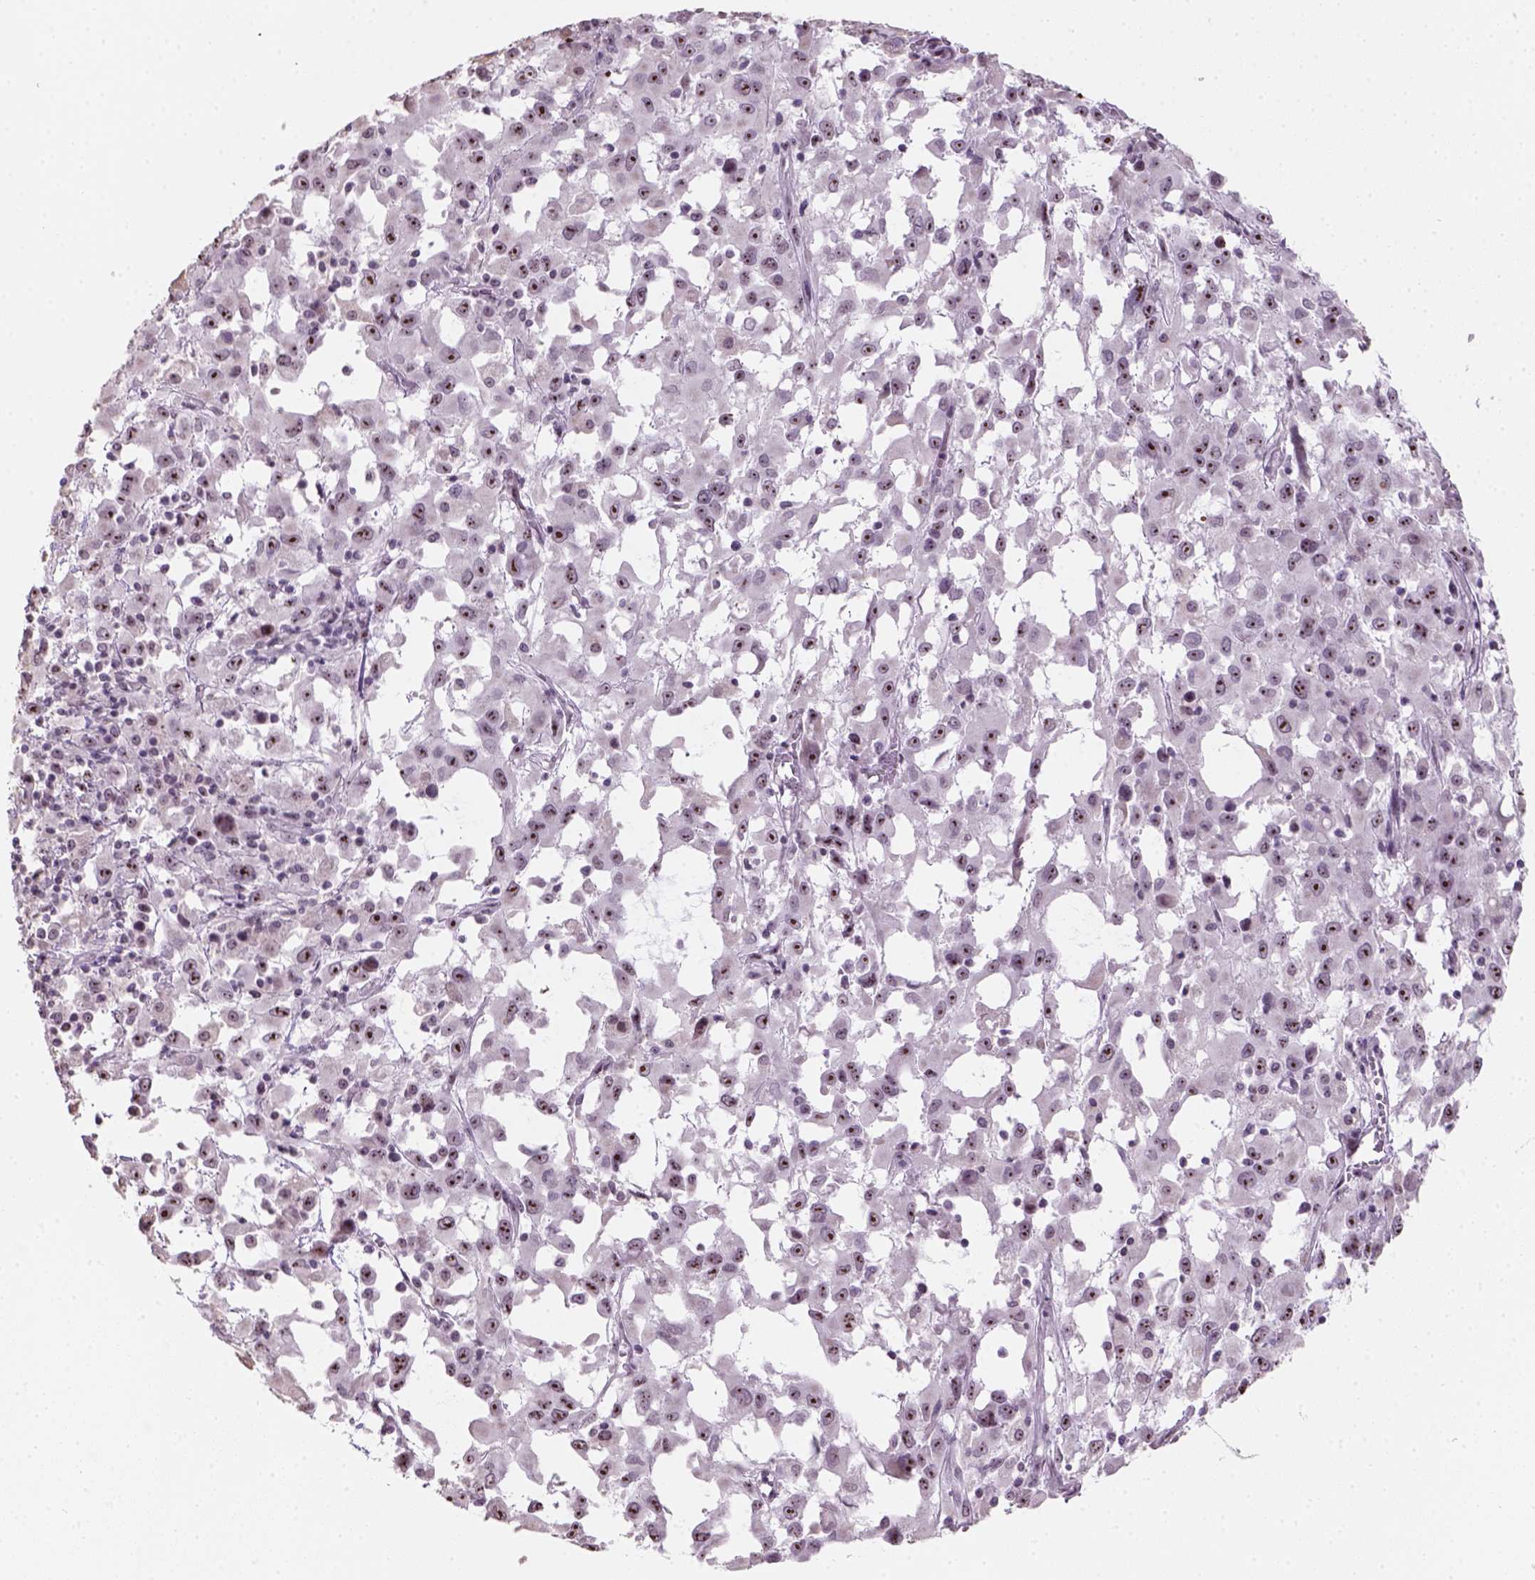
{"staining": {"intensity": "strong", "quantity": ">75%", "location": "nuclear"}, "tissue": "melanoma", "cell_type": "Tumor cells", "image_type": "cancer", "snomed": [{"axis": "morphology", "description": "Malignant melanoma, Metastatic site"}, {"axis": "topography", "description": "Soft tissue"}], "caption": "The micrograph exhibits staining of malignant melanoma (metastatic site), revealing strong nuclear protein positivity (brown color) within tumor cells.", "gene": "DDX50", "patient": {"sex": "male", "age": 50}}